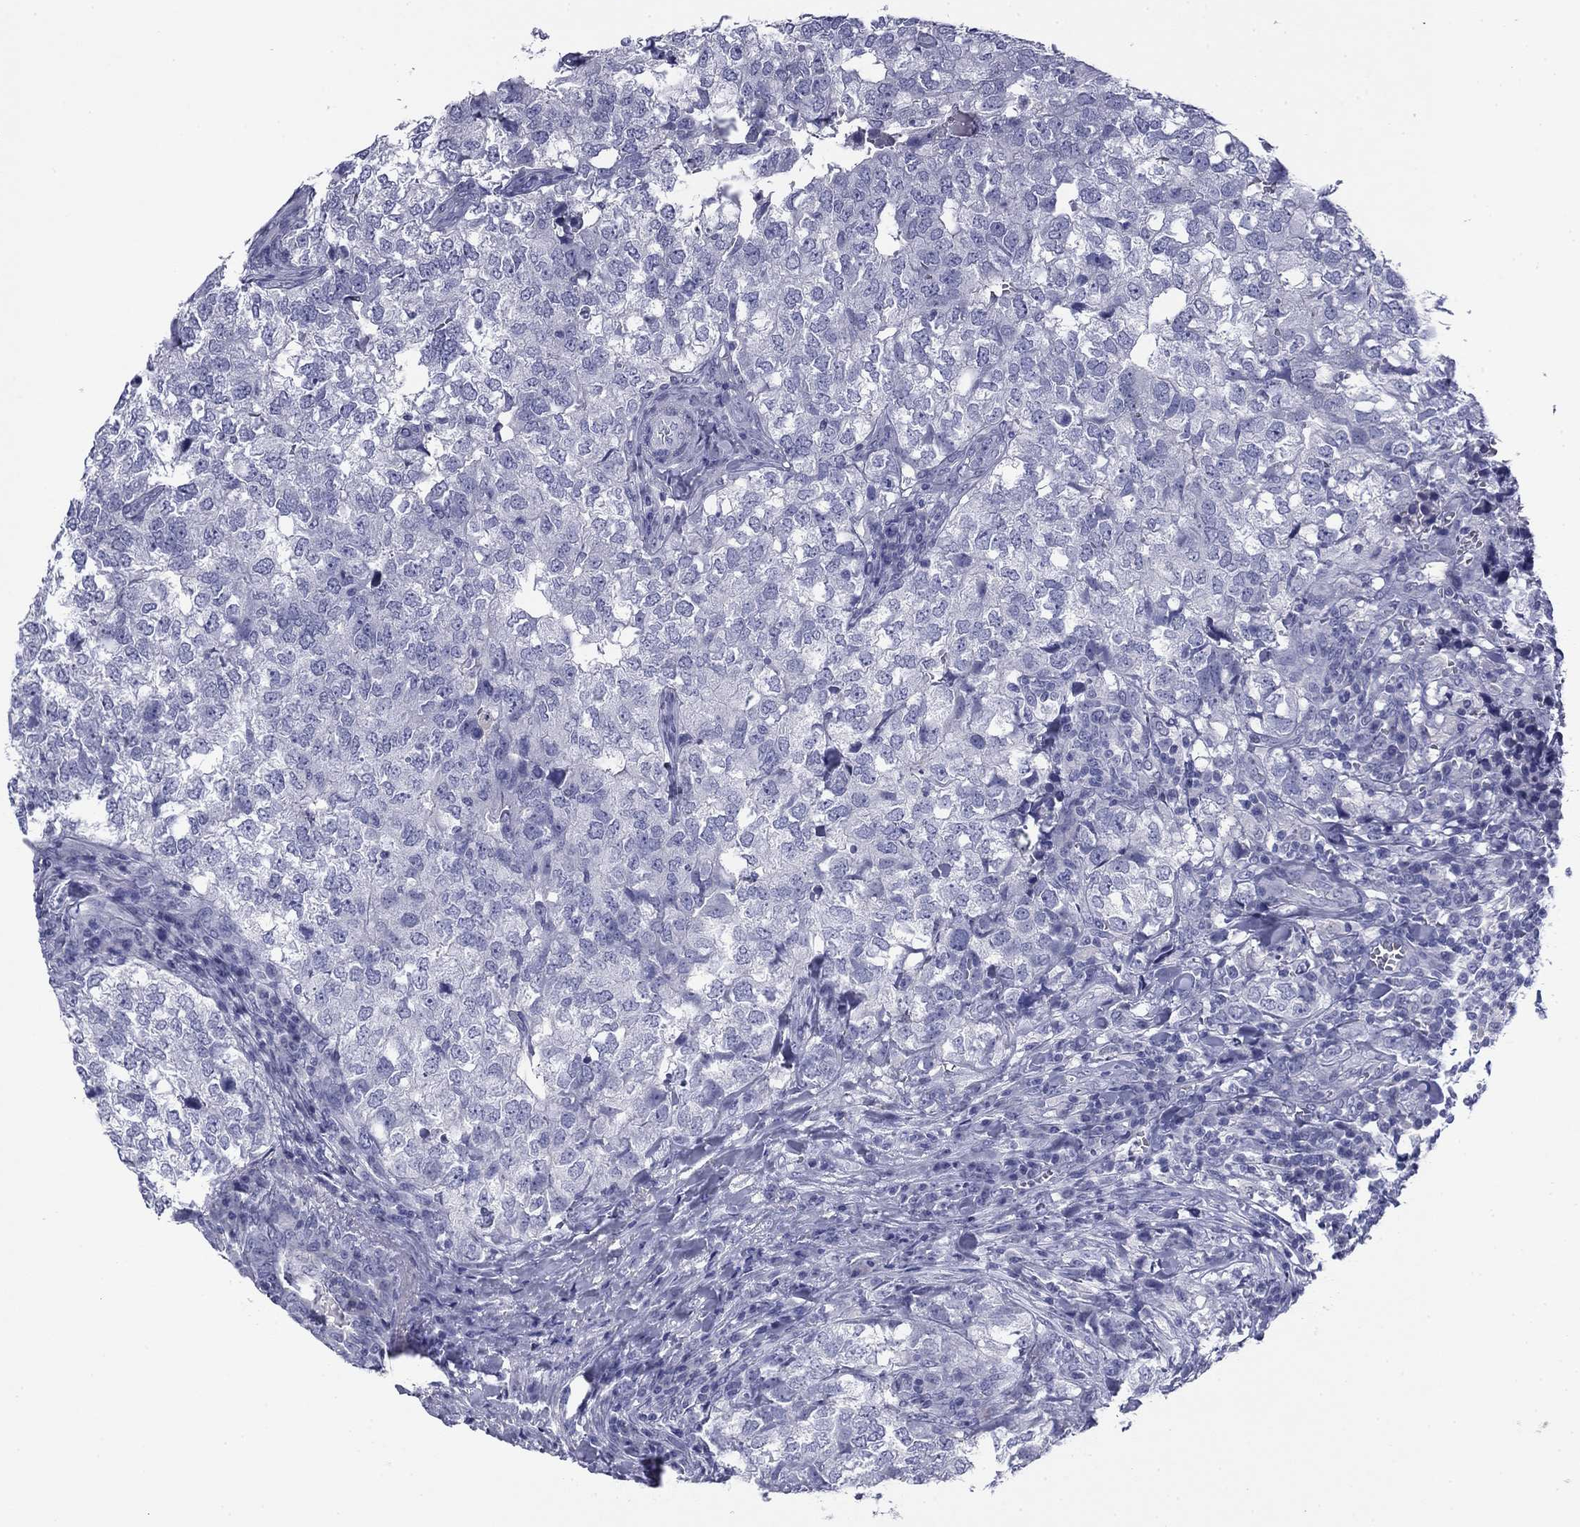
{"staining": {"intensity": "negative", "quantity": "none", "location": "none"}, "tissue": "breast cancer", "cell_type": "Tumor cells", "image_type": "cancer", "snomed": [{"axis": "morphology", "description": "Duct carcinoma"}, {"axis": "topography", "description": "Breast"}], "caption": "A high-resolution micrograph shows immunohistochemistry (IHC) staining of breast cancer (intraductal carcinoma), which demonstrates no significant staining in tumor cells.", "gene": "ABCC2", "patient": {"sex": "female", "age": 30}}